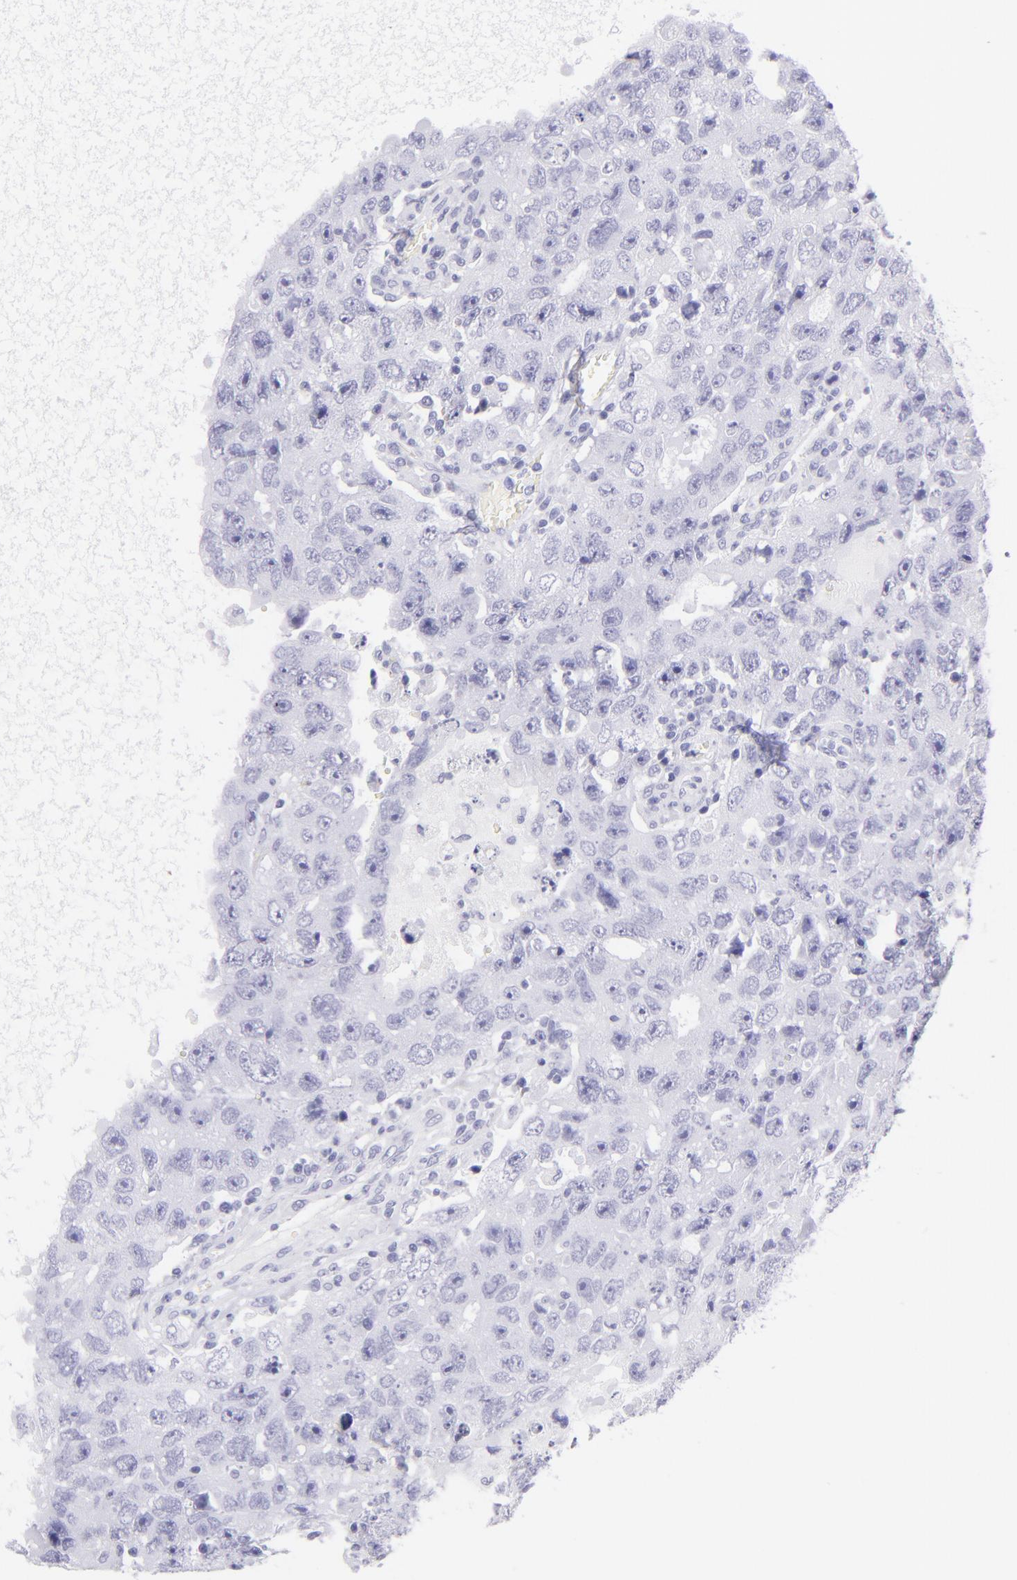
{"staining": {"intensity": "negative", "quantity": "none", "location": "none"}, "tissue": "testis cancer", "cell_type": "Tumor cells", "image_type": "cancer", "snomed": [{"axis": "morphology", "description": "Carcinoma, Embryonal, NOS"}, {"axis": "topography", "description": "Testis"}], "caption": "IHC of human testis embryonal carcinoma demonstrates no expression in tumor cells. (DAB (3,3'-diaminobenzidine) immunohistochemistry (IHC), high magnification).", "gene": "CNP", "patient": {"sex": "male", "age": 26}}